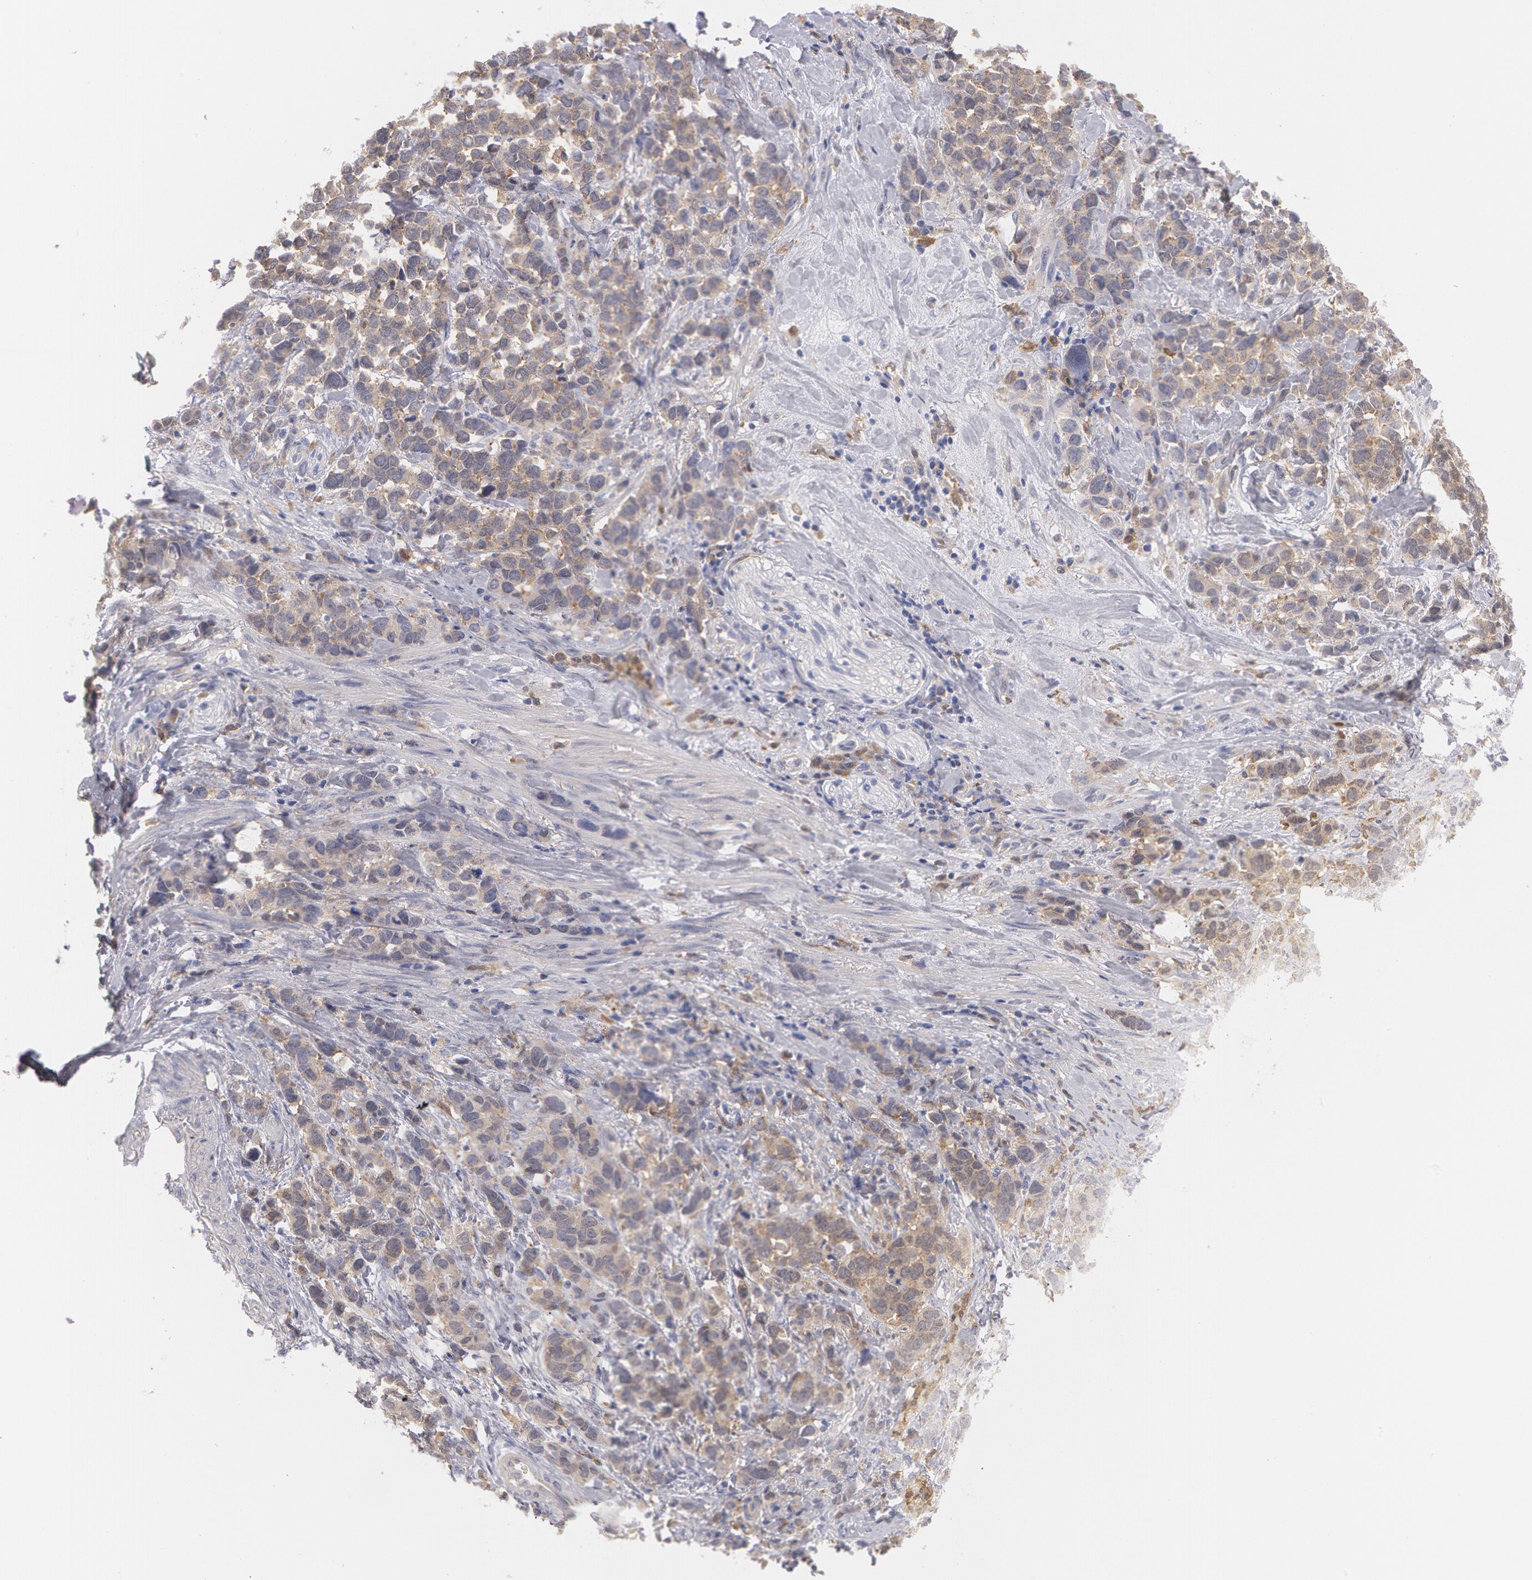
{"staining": {"intensity": "weak", "quantity": ">75%", "location": "cytoplasmic/membranous"}, "tissue": "stomach cancer", "cell_type": "Tumor cells", "image_type": "cancer", "snomed": [{"axis": "morphology", "description": "Adenocarcinoma, NOS"}, {"axis": "topography", "description": "Stomach, upper"}], "caption": "This micrograph displays stomach adenocarcinoma stained with immunohistochemistry to label a protein in brown. The cytoplasmic/membranous of tumor cells show weak positivity for the protein. Nuclei are counter-stained blue.", "gene": "SYK", "patient": {"sex": "male", "age": 71}}